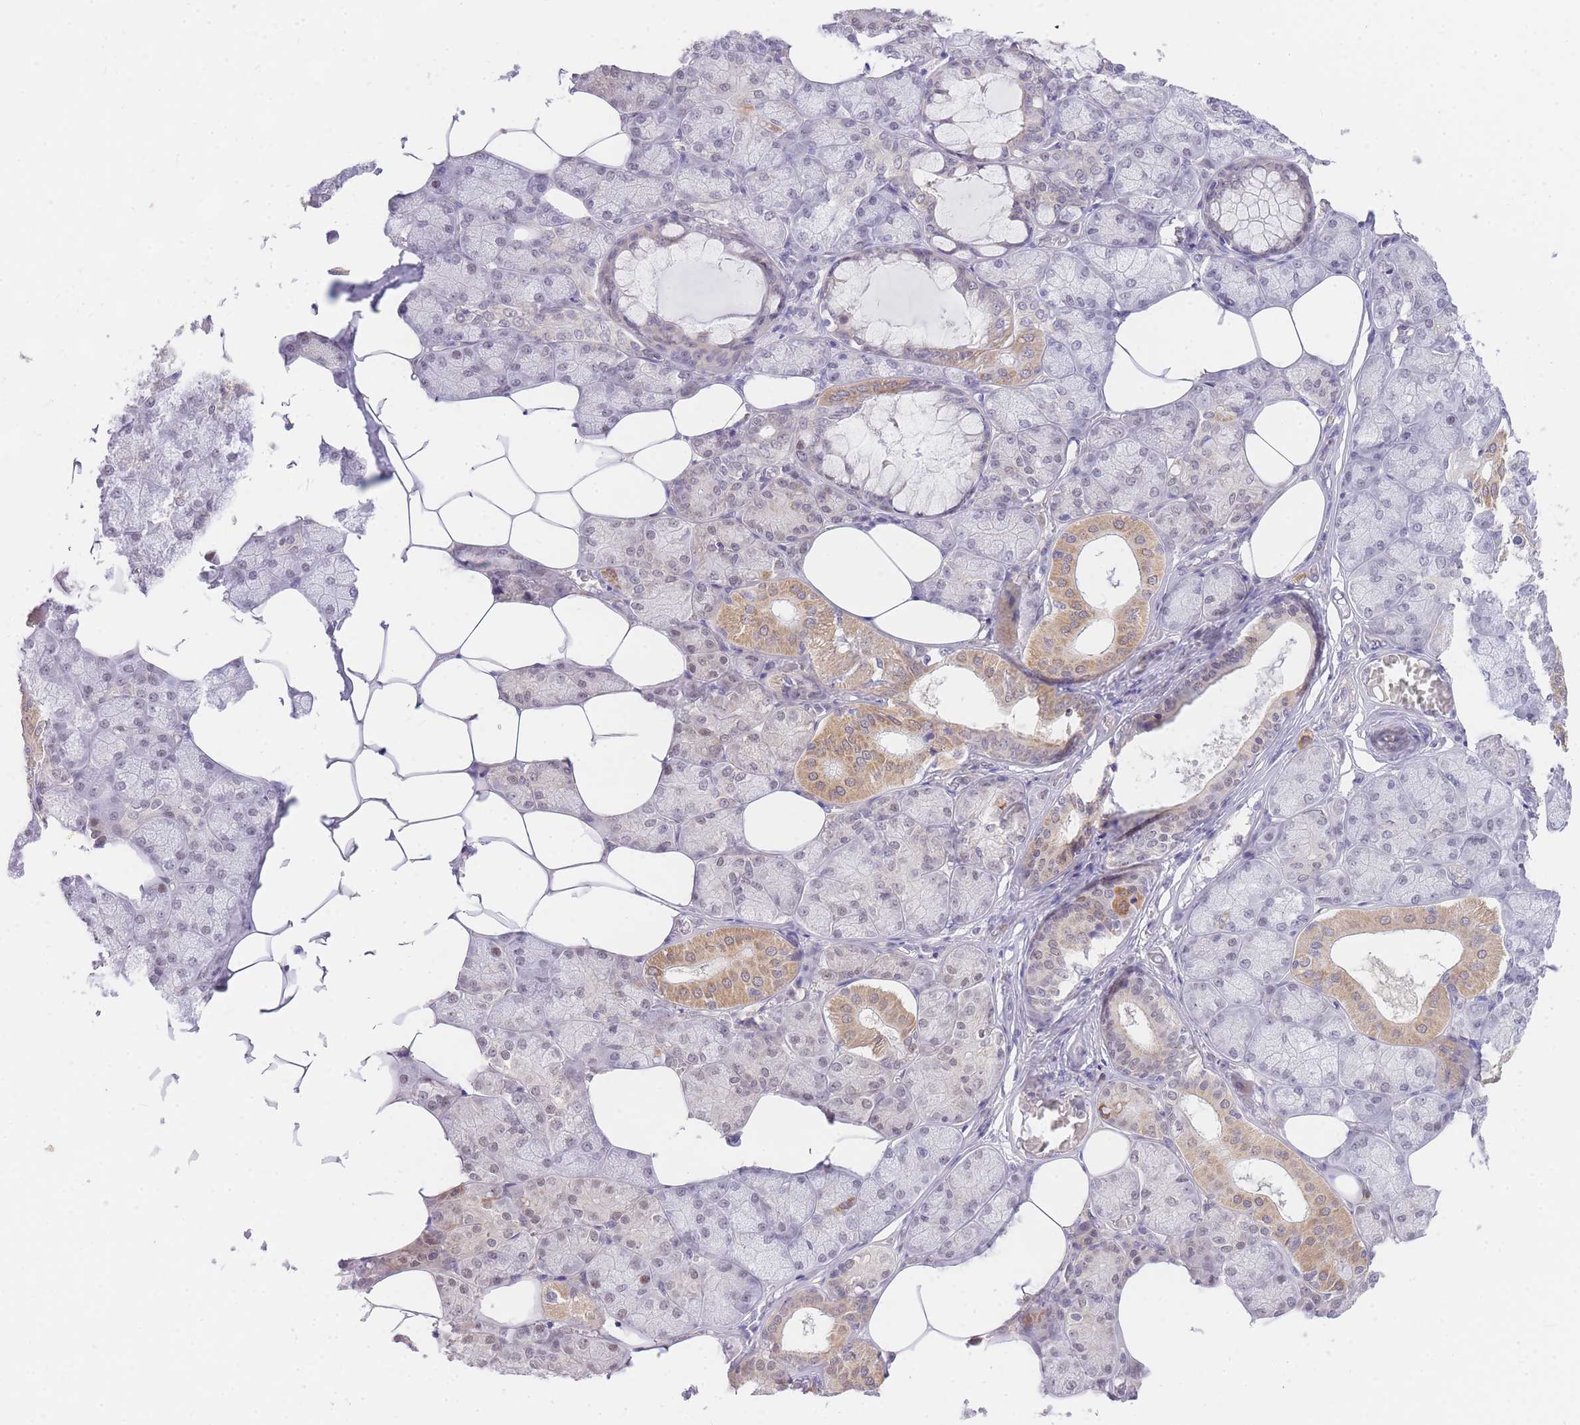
{"staining": {"intensity": "weak", "quantity": "25%-75%", "location": "cytoplasmic/membranous,nuclear"}, "tissue": "salivary gland", "cell_type": "Glandular cells", "image_type": "normal", "snomed": [{"axis": "morphology", "description": "Normal tissue, NOS"}, {"axis": "topography", "description": "Salivary gland"}], "caption": "The image displays immunohistochemical staining of unremarkable salivary gland. There is weak cytoplasmic/membranous,nuclear expression is seen in about 25%-75% of glandular cells. The staining was performed using DAB (3,3'-diaminobenzidine), with brown indicating positive protein expression. Nuclei are stained blue with hematoxylin.", "gene": "UBXN7", "patient": {"sex": "male", "age": 62}}